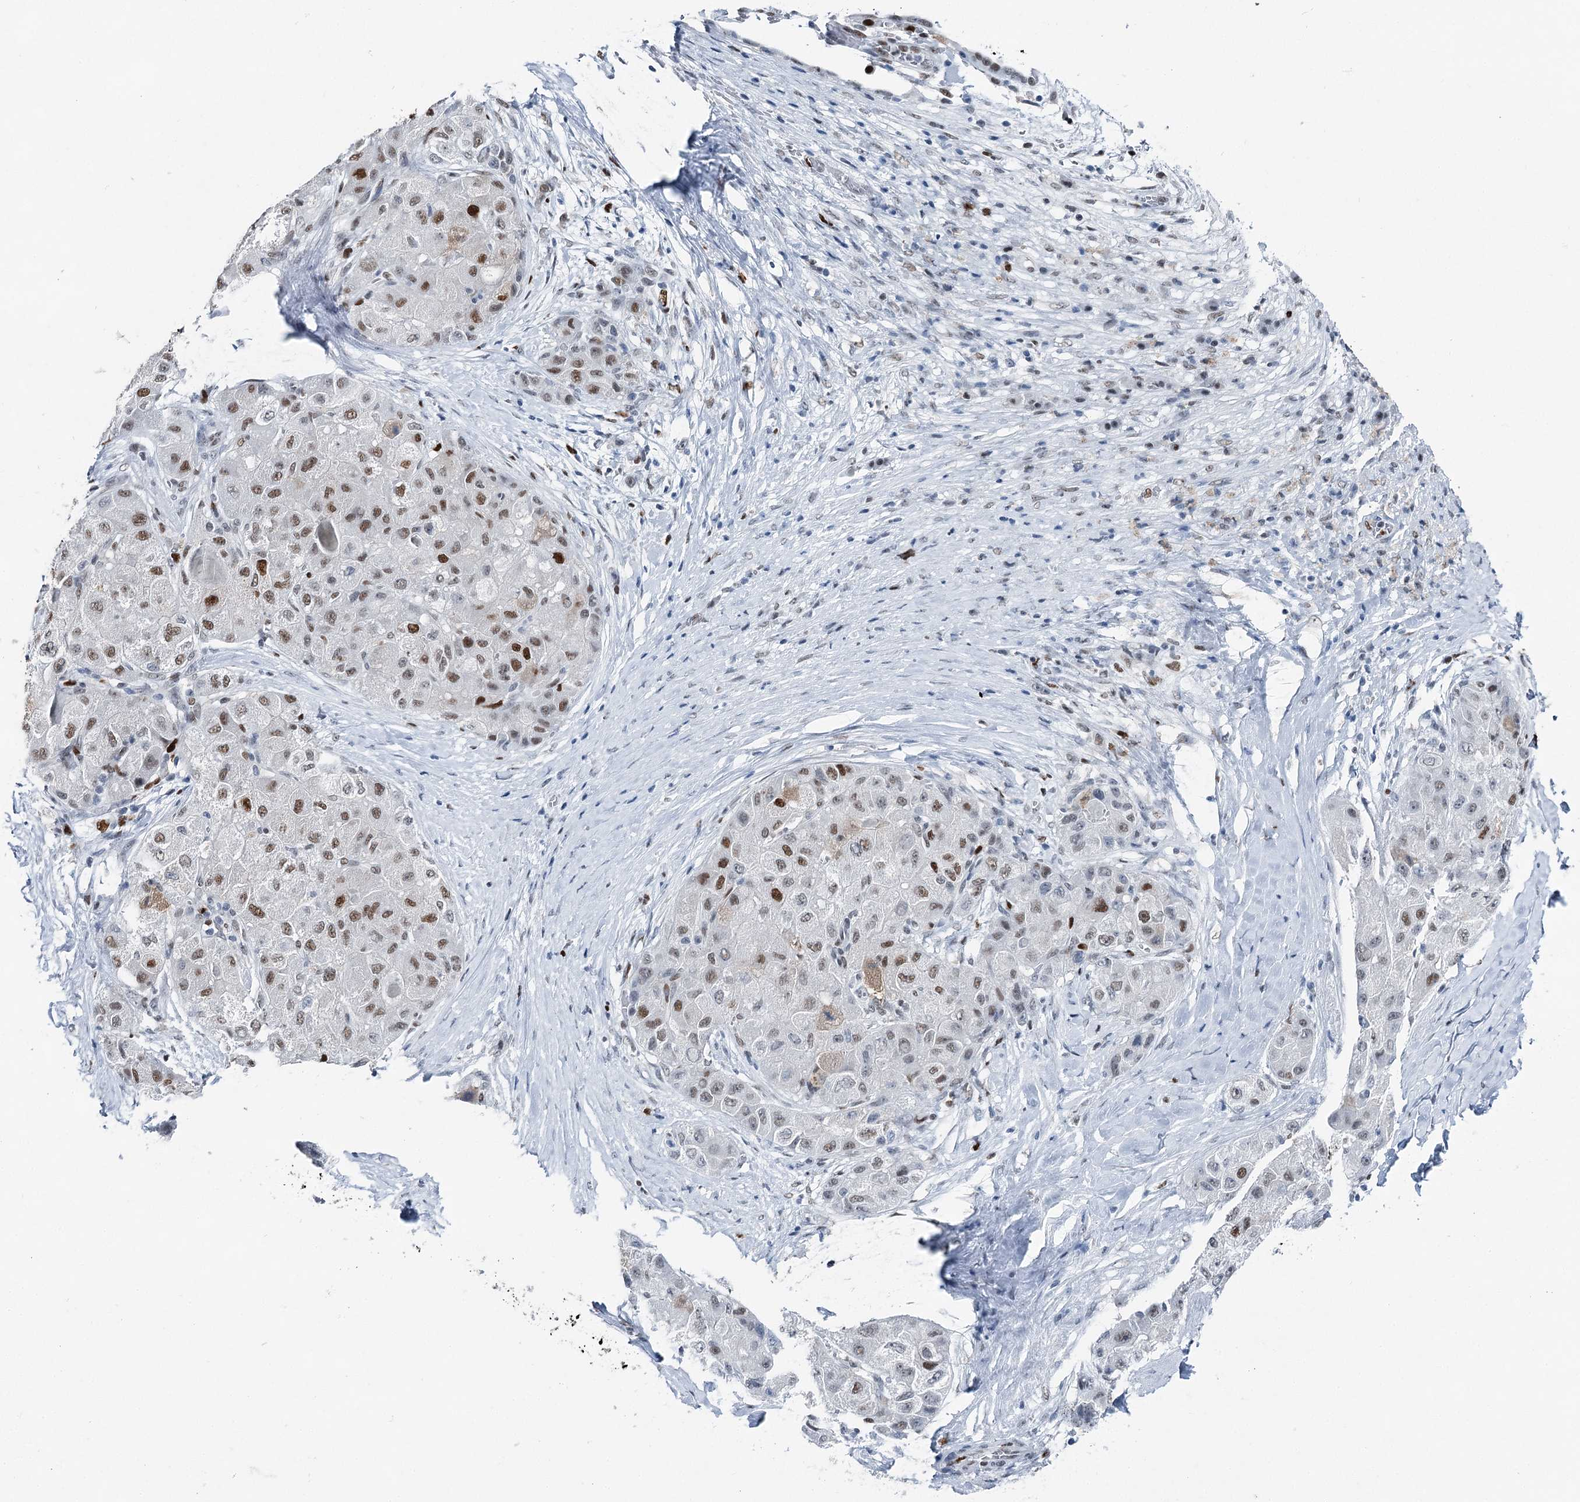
{"staining": {"intensity": "moderate", "quantity": "25%-75%", "location": "nuclear"}, "tissue": "liver cancer", "cell_type": "Tumor cells", "image_type": "cancer", "snomed": [{"axis": "morphology", "description": "Carcinoma, Hepatocellular, NOS"}, {"axis": "topography", "description": "Liver"}], "caption": "Liver cancer (hepatocellular carcinoma) was stained to show a protein in brown. There is medium levels of moderate nuclear positivity in approximately 25%-75% of tumor cells. Nuclei are stained in blue.", "gene": "HAT1", "patient": {"sex": "male", "age": 80}}